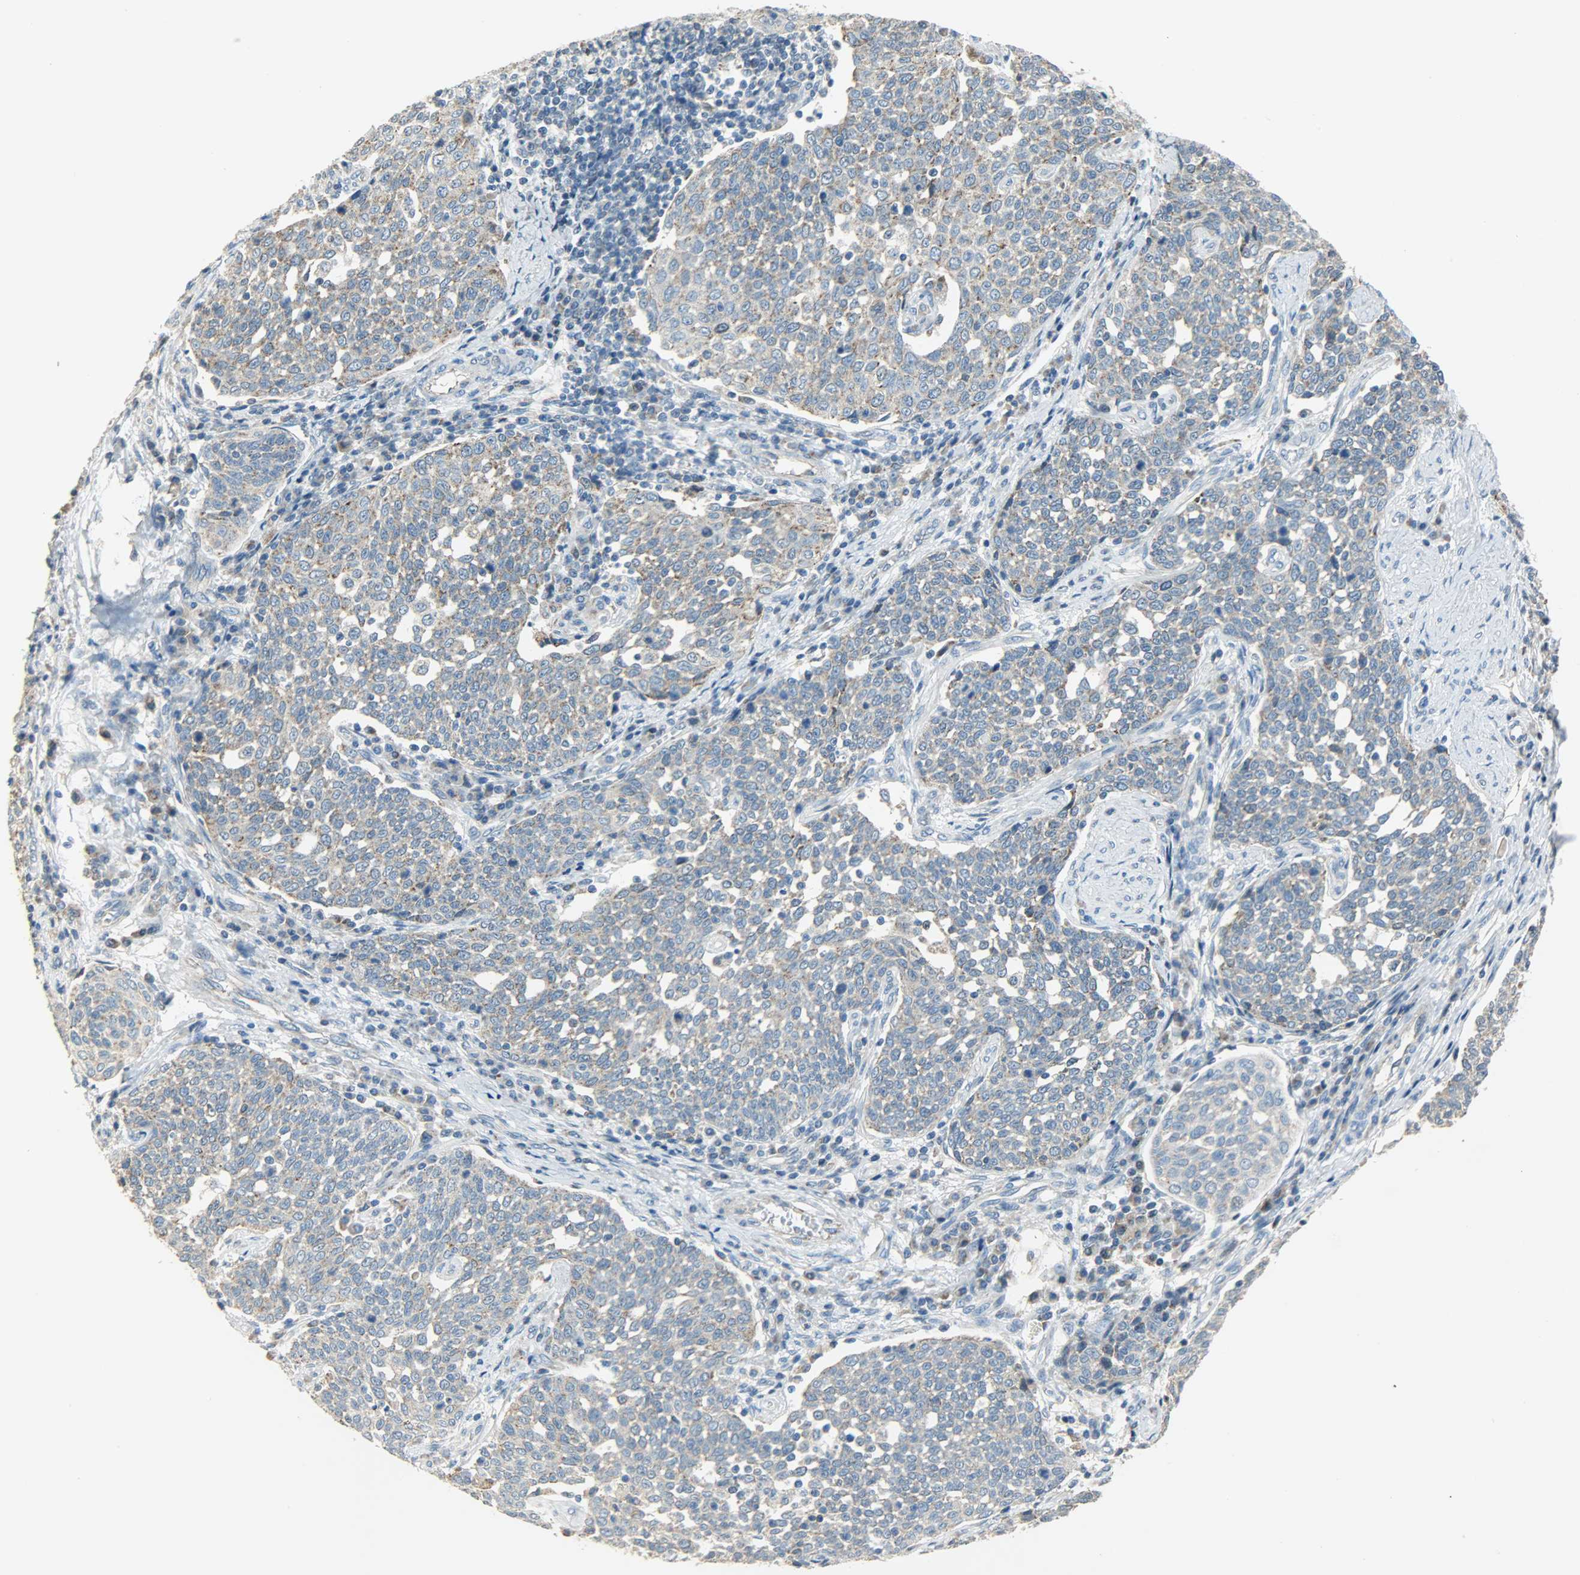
{"staining": {"intensity": "weak", "quantity": "25%-75%", "location": "cytoplasmic/membranous"}, "tissue": "cervical cancer", "cell_type": "Tumor cells", "image_type": "cancer", "snomed": [{"axis": "morphology", "description": "Squamous cell carcinoma, NOS"}, {"axis": "topography", "description": "Cervix"}], "caption": "Immunohistochemistry micrograph of human cervical cancer (squamous cell carcinoma) stained for a protein (brown), which shows low levels of weak cytoplasmic/membranous staining in approximately 25%-75% of tumor cells.", "gene": "PPP1R1B", "patient": {"sex": "female", "age": 34}}